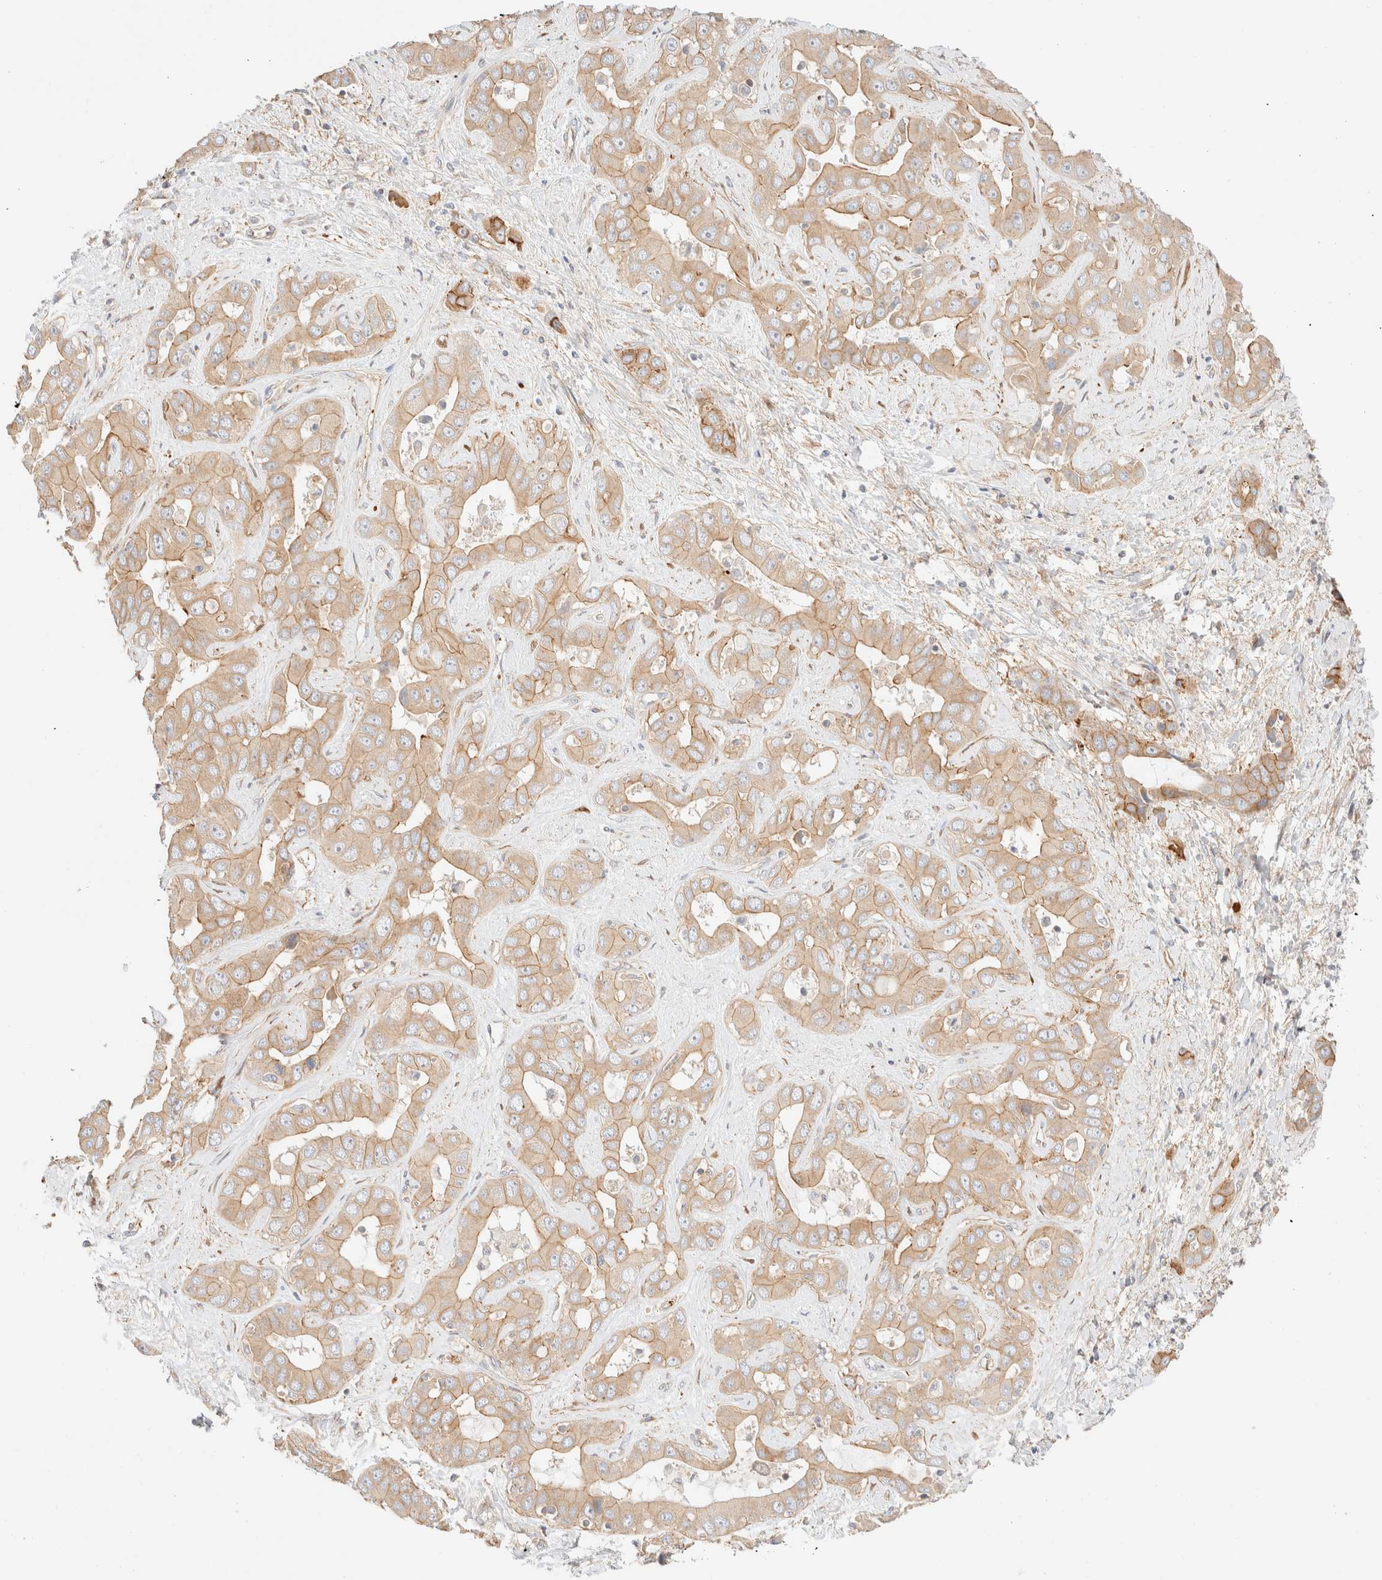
{"staining": {"intensity": "moderate", "quantity": ">75%", "location": "cytoplasmic/membranous"}, "tissue": "liver cancer", "cell_type": "Tumor cells", "image_type": "cancer", "snomed": [{"axis": "morphology", "description": "Cholangiocarcinoma"}, {"axis": "topography", "description": "Liver"}], "caption": "The immunohistochemical stain highlights moderate cytoplasmic/membranous positivity in tumor cells of cholangiocarcinoma (liver) tissue.", "gene": "MYO10", "patient": {"sex": "female", "age": 52}}